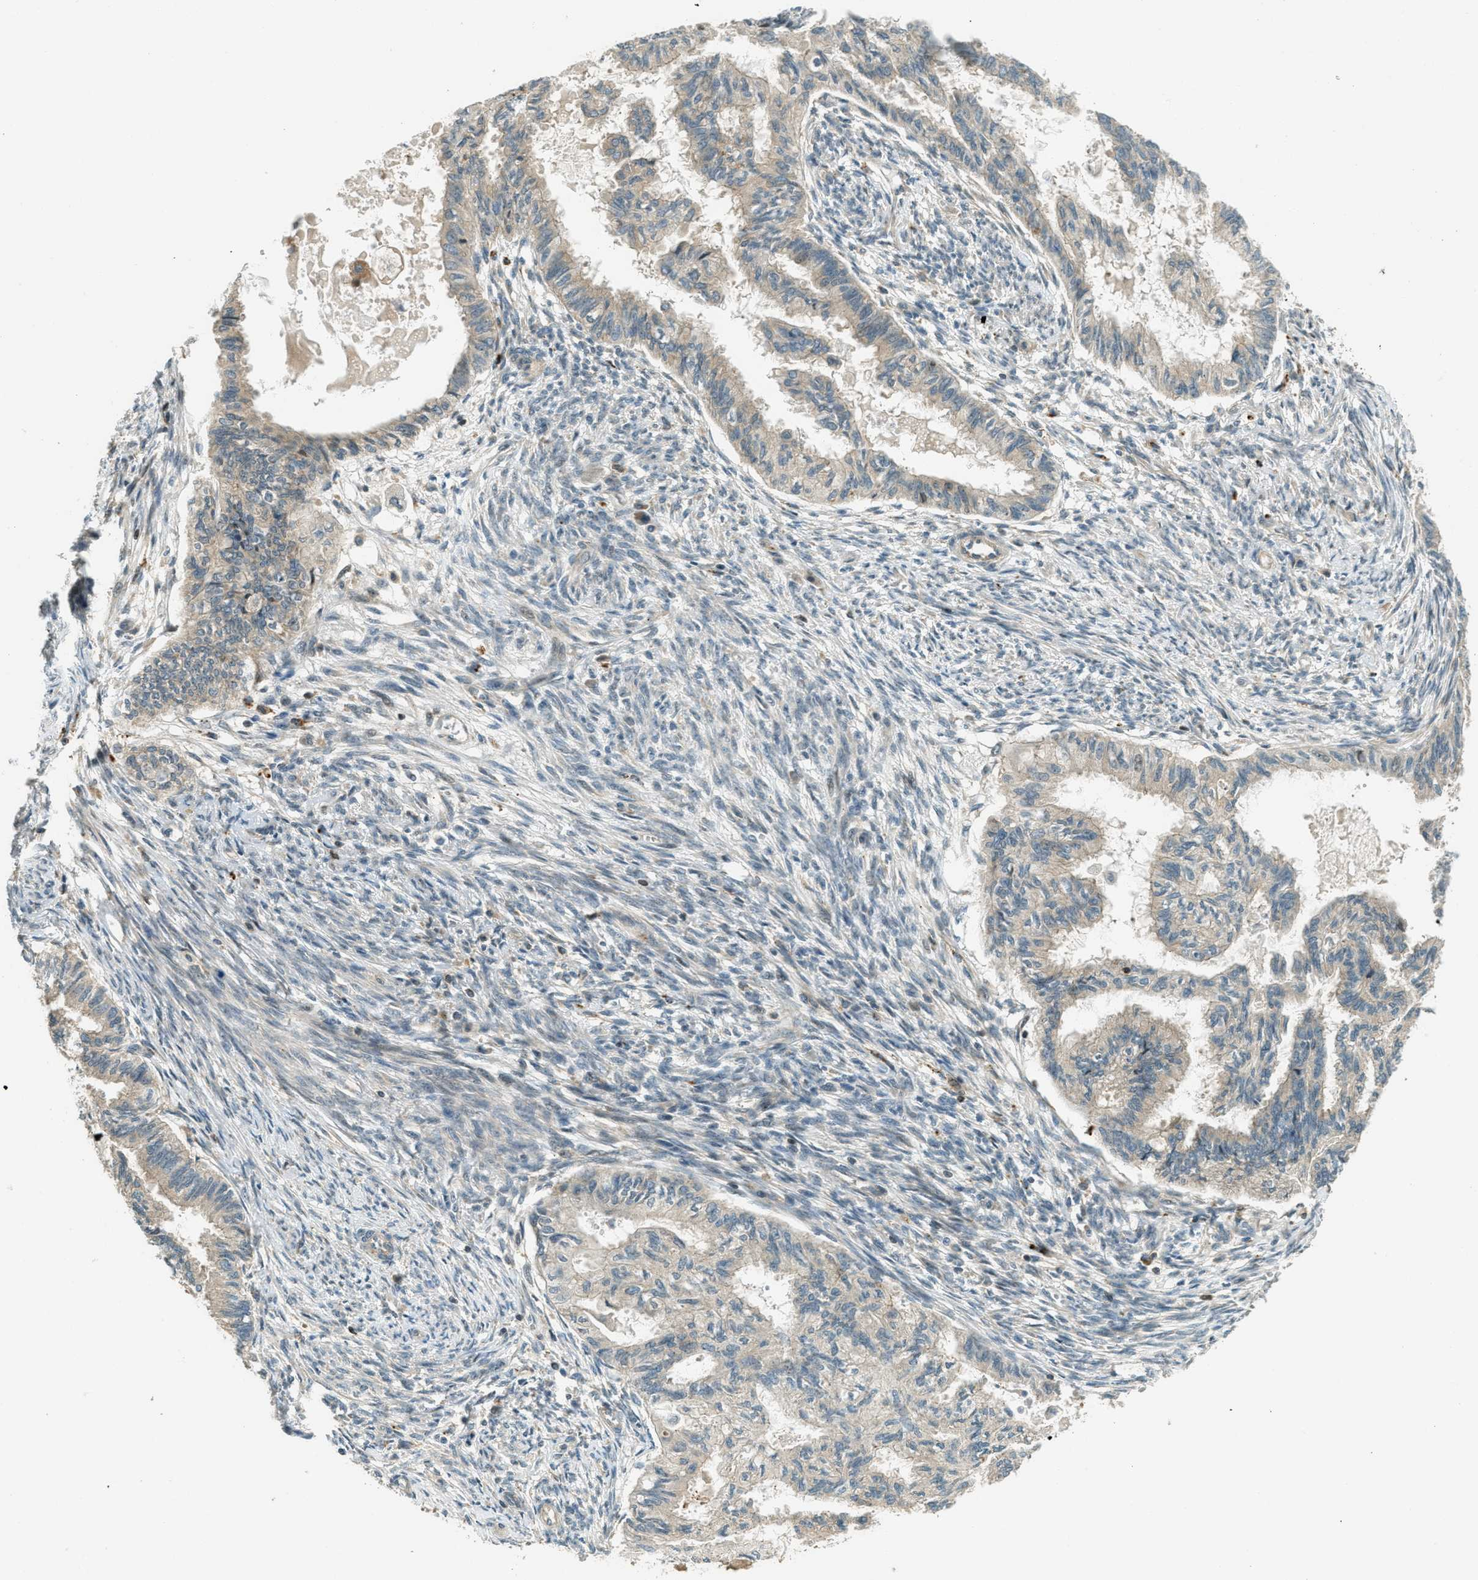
{"staining": {"intensity": "weak", "quantity": ">75%", "location": "cytoplasmic/membranous"}, "tissue": "cervical cancer", "cell_type": "Tumor cells", "image_type": "cancer", "snomed": [{"axis": "morphology", "description": "Normal tissue, NOS"}, {"axis": "morphology", "description": "Adenocarcinoma, NOS"}, {"axis": "topography", "description": "Cervix"}, {"axis": "topography", "description": "Endometrium"}], "caption": "Human adenocarcinoma (cervical) stained with a protein marker displays weak staining in tumor cells.", "gene": "PTPN23", "patient": {"sex": "female", "age": 86}}